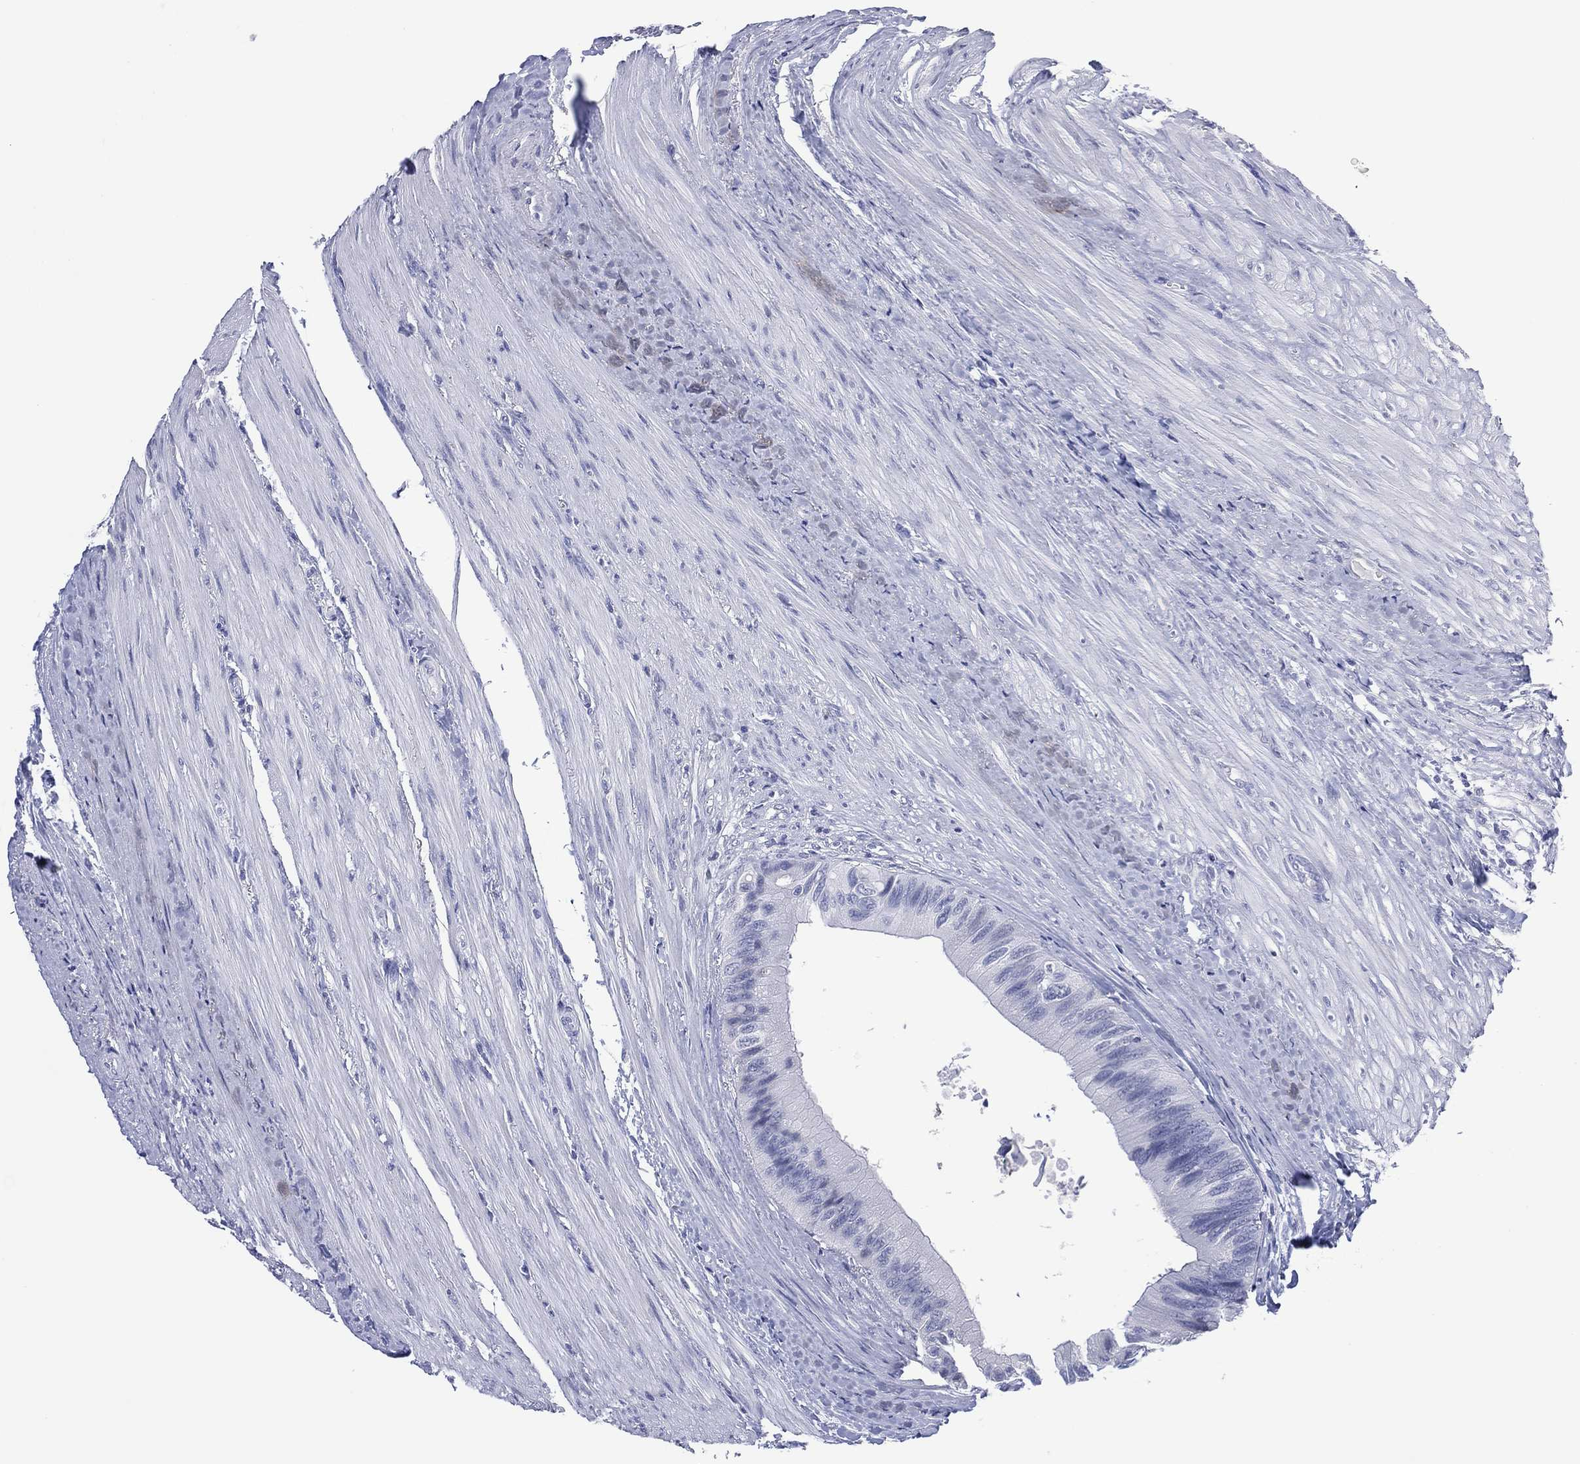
{"staining": {"intensity": "negative", "quantity": "none", "location": "none"}, "tissue": "colorectal cancer", "cell_type": "Tumor cells", "image_type": "cancer", "snomed": [{"axis": "morphology", "description": "Normal tissue, NOS"}, {"axis": "morphology", "description": "Adenocarcinoma, NOS"}, {"axis": "topography", "description": "Colon"}], "caption": "A histopathology image of human adenocarcinoma (colorectal) is negative for staining in tumor cells.", "gene": "UTF1", "patient": {"sex": "male", "age": 65}}